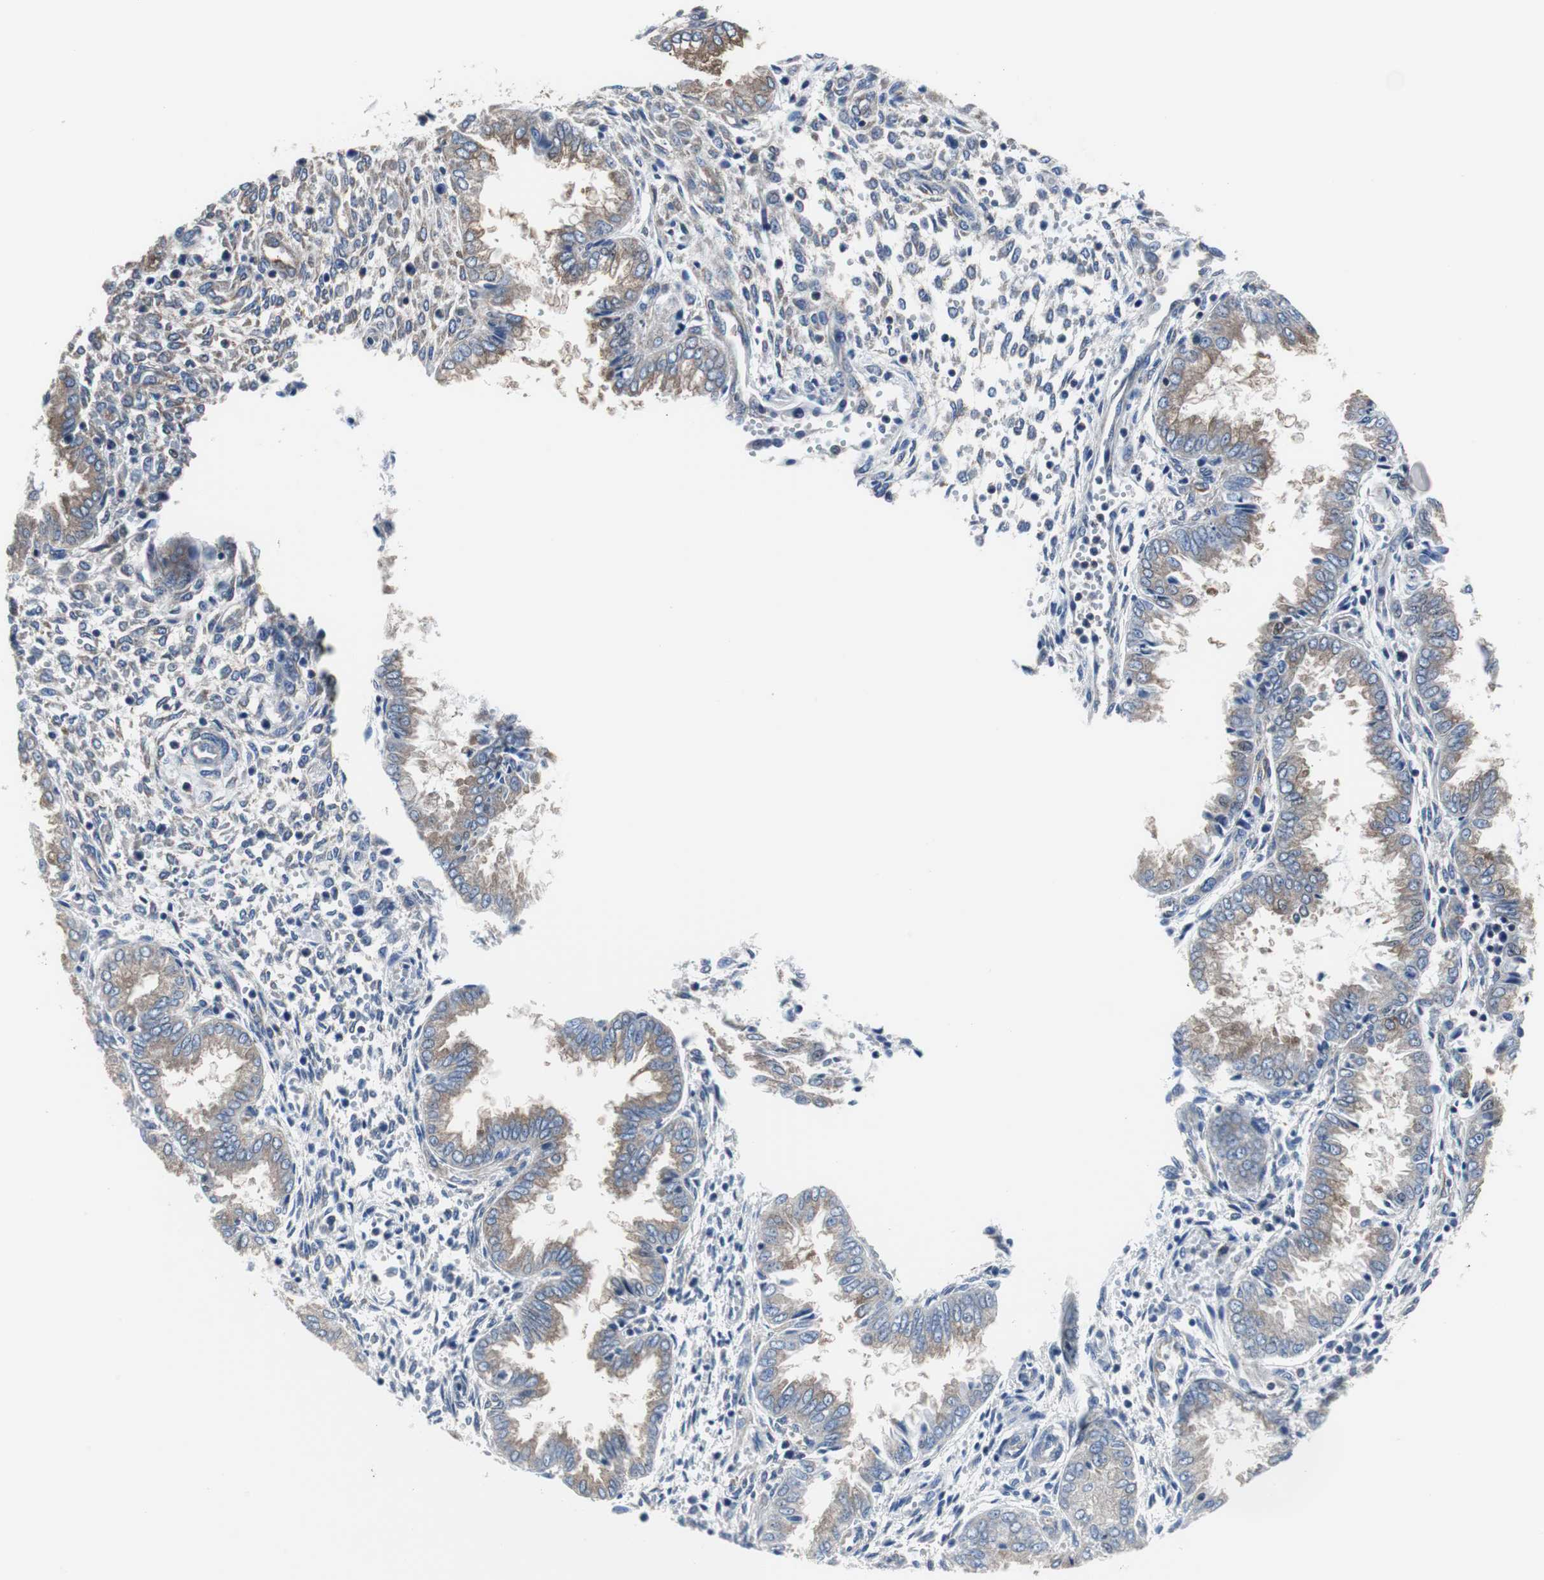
{"staining": {"intensity": "moderate", "quantity": ">75%", "location": "cytoplasmic/membranous"}, "tissue": "endometrium", "cell_type": "Cells in endometrial stroma", "image_type": "normal", "snomed": [{"axis": "morphology", "description": "Normal tissue, NOS"}, {"axis": "topography", "description": "Endometrium"}], "caption": "DAB immunohistochemical staining of normal endometrium shows moderate cytoplasmic/membranous protein staining in about >75% of cells in endometrial stroma. The protein is stained brown, and the nuclei are stained in blue (DAB IHC with brightfield microscopy, high magnification).", "gene": "BRAF", "patient": {"sex": "female", "age": 33}}